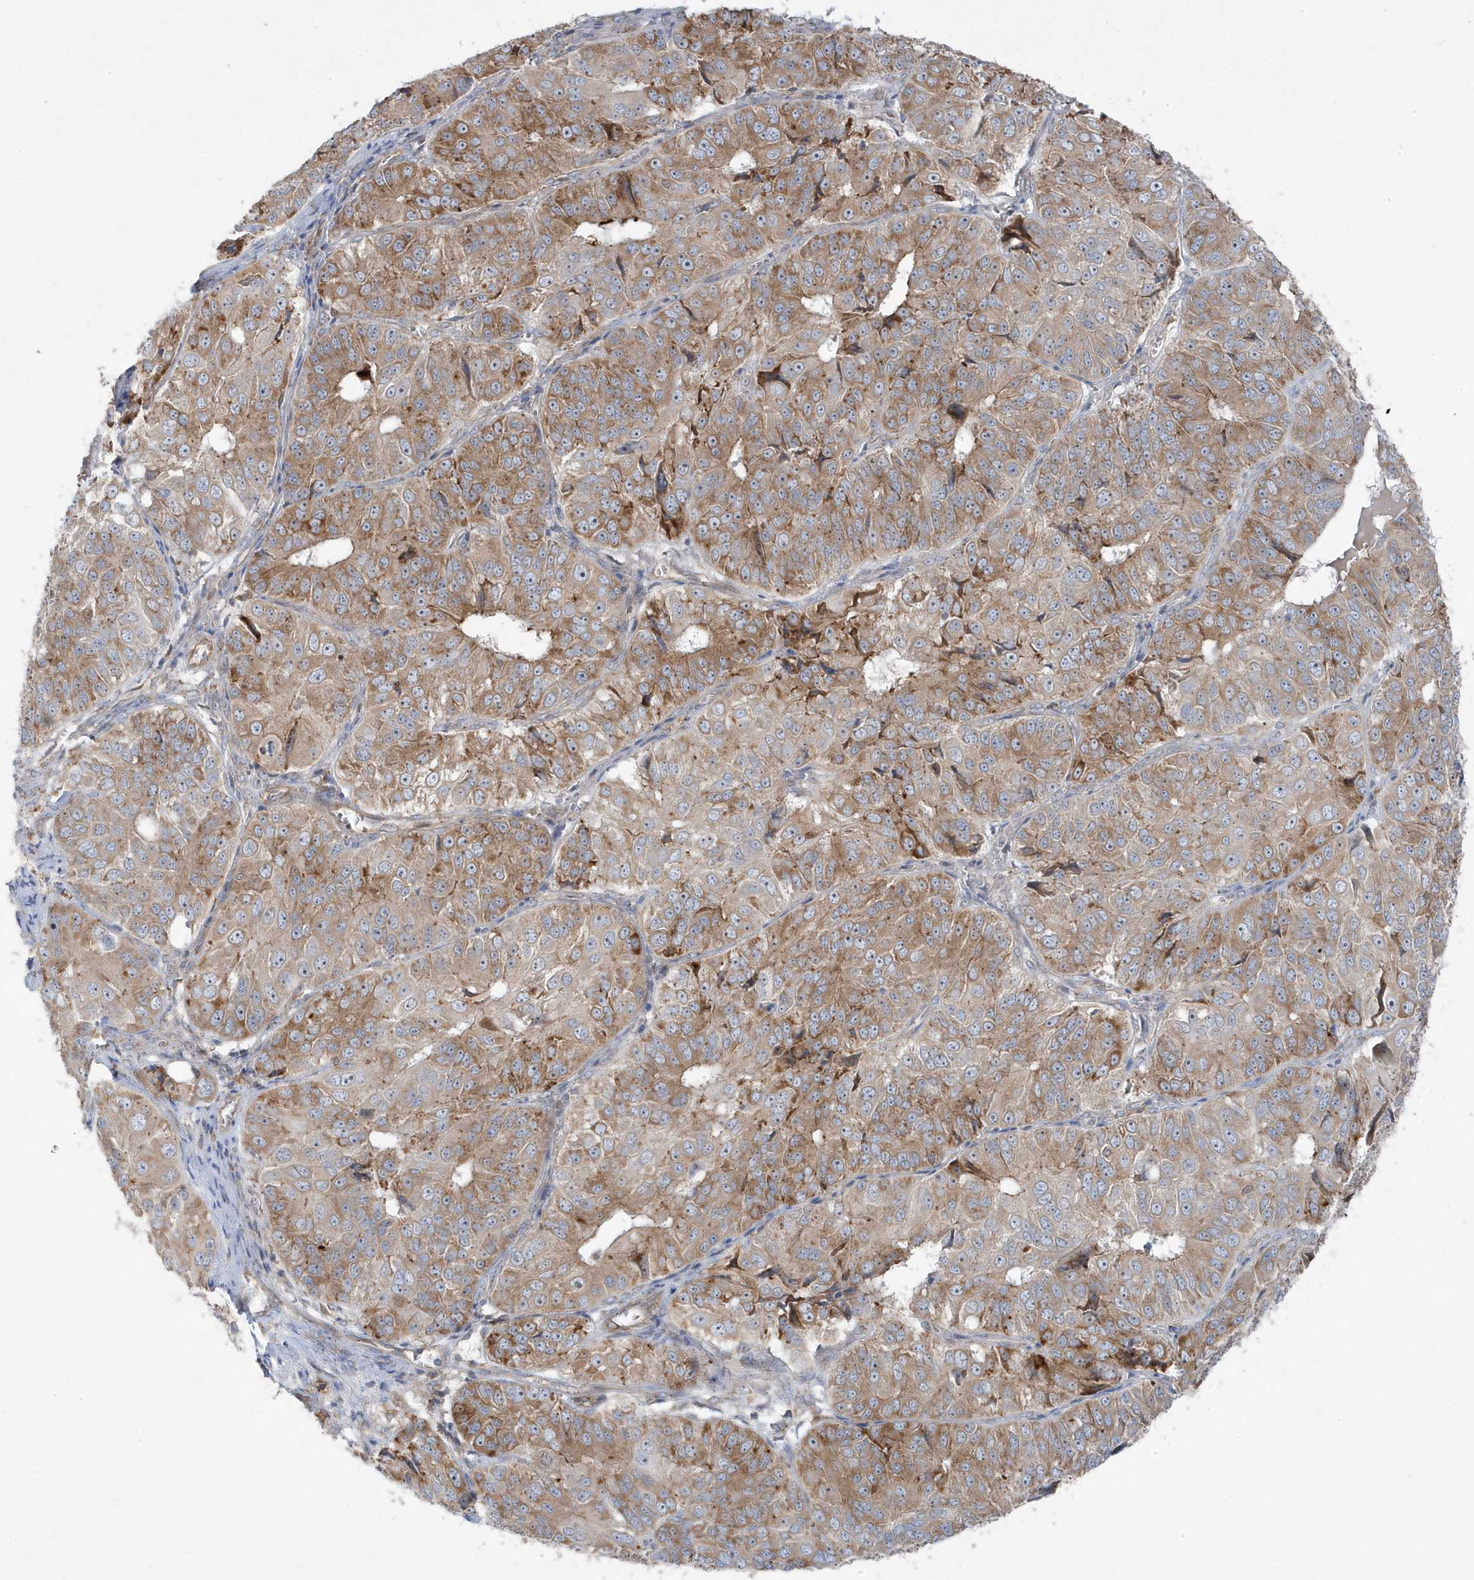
{"staining": {"intensity": "moderate", "quantity": ">75%", "location": "cytoplasmic/membranous"}, "tissue": "ovarian cancer", "cell_type": "Tumor cells", "image_type": "cancer", "snomed": [{"axis": "morphology", "description": "Carcinoma, endometroid"}, {"axis": "topography", "description": "Ovary"}], "caption": "Immunohistochemical staining of endometroid carcinoma (ovarian) shows medium levels of moderate cytoplasmic/membranous expression in approximately >75% of tumor cells.", "gene": "ZNF654", "patient": {"sex": "female", "age": 51}}